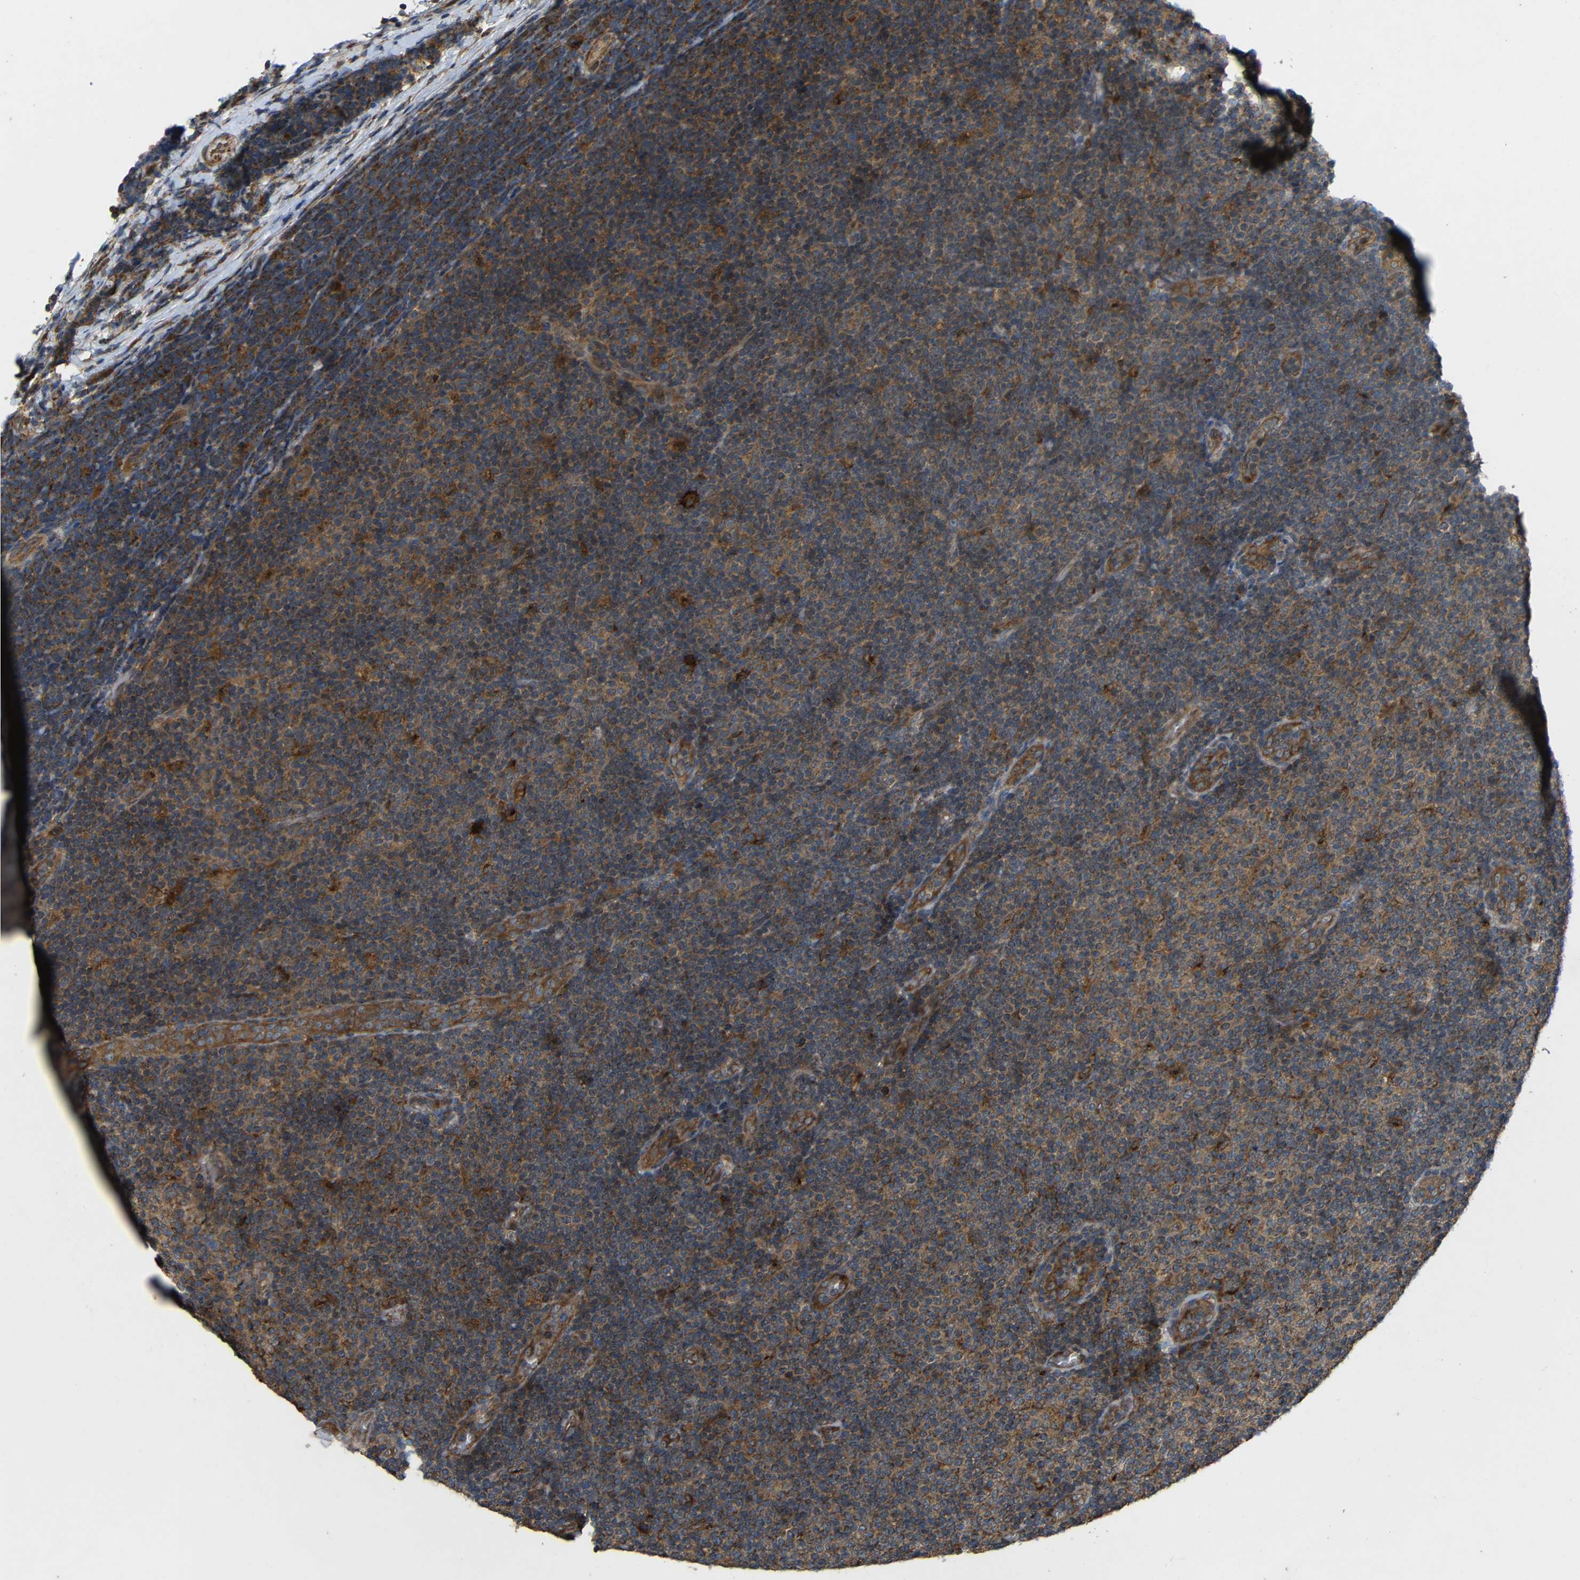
{"staining": {"intensity": "strong", "quantity": ">75%", "location": "cytoplasmic/membranous"}, "tissue": "lymphoma", "cell_type": "Tumor cells", "image_type": "cancer", "snomed": [{"axis": "morphology", "description": "Malignant lymphoma, non-Hodgkin's type, Low grade"}, {"axis": "topography", "description": "Lymph node"}], "caption": "Brown immunohistochemical staining in human lymphoma reveals strong cytoplasmic/membranous expression in approximately >75% of tumor cells.", "gene": "C1GALT1", "patient": {"sex": "male", "age": 83}}